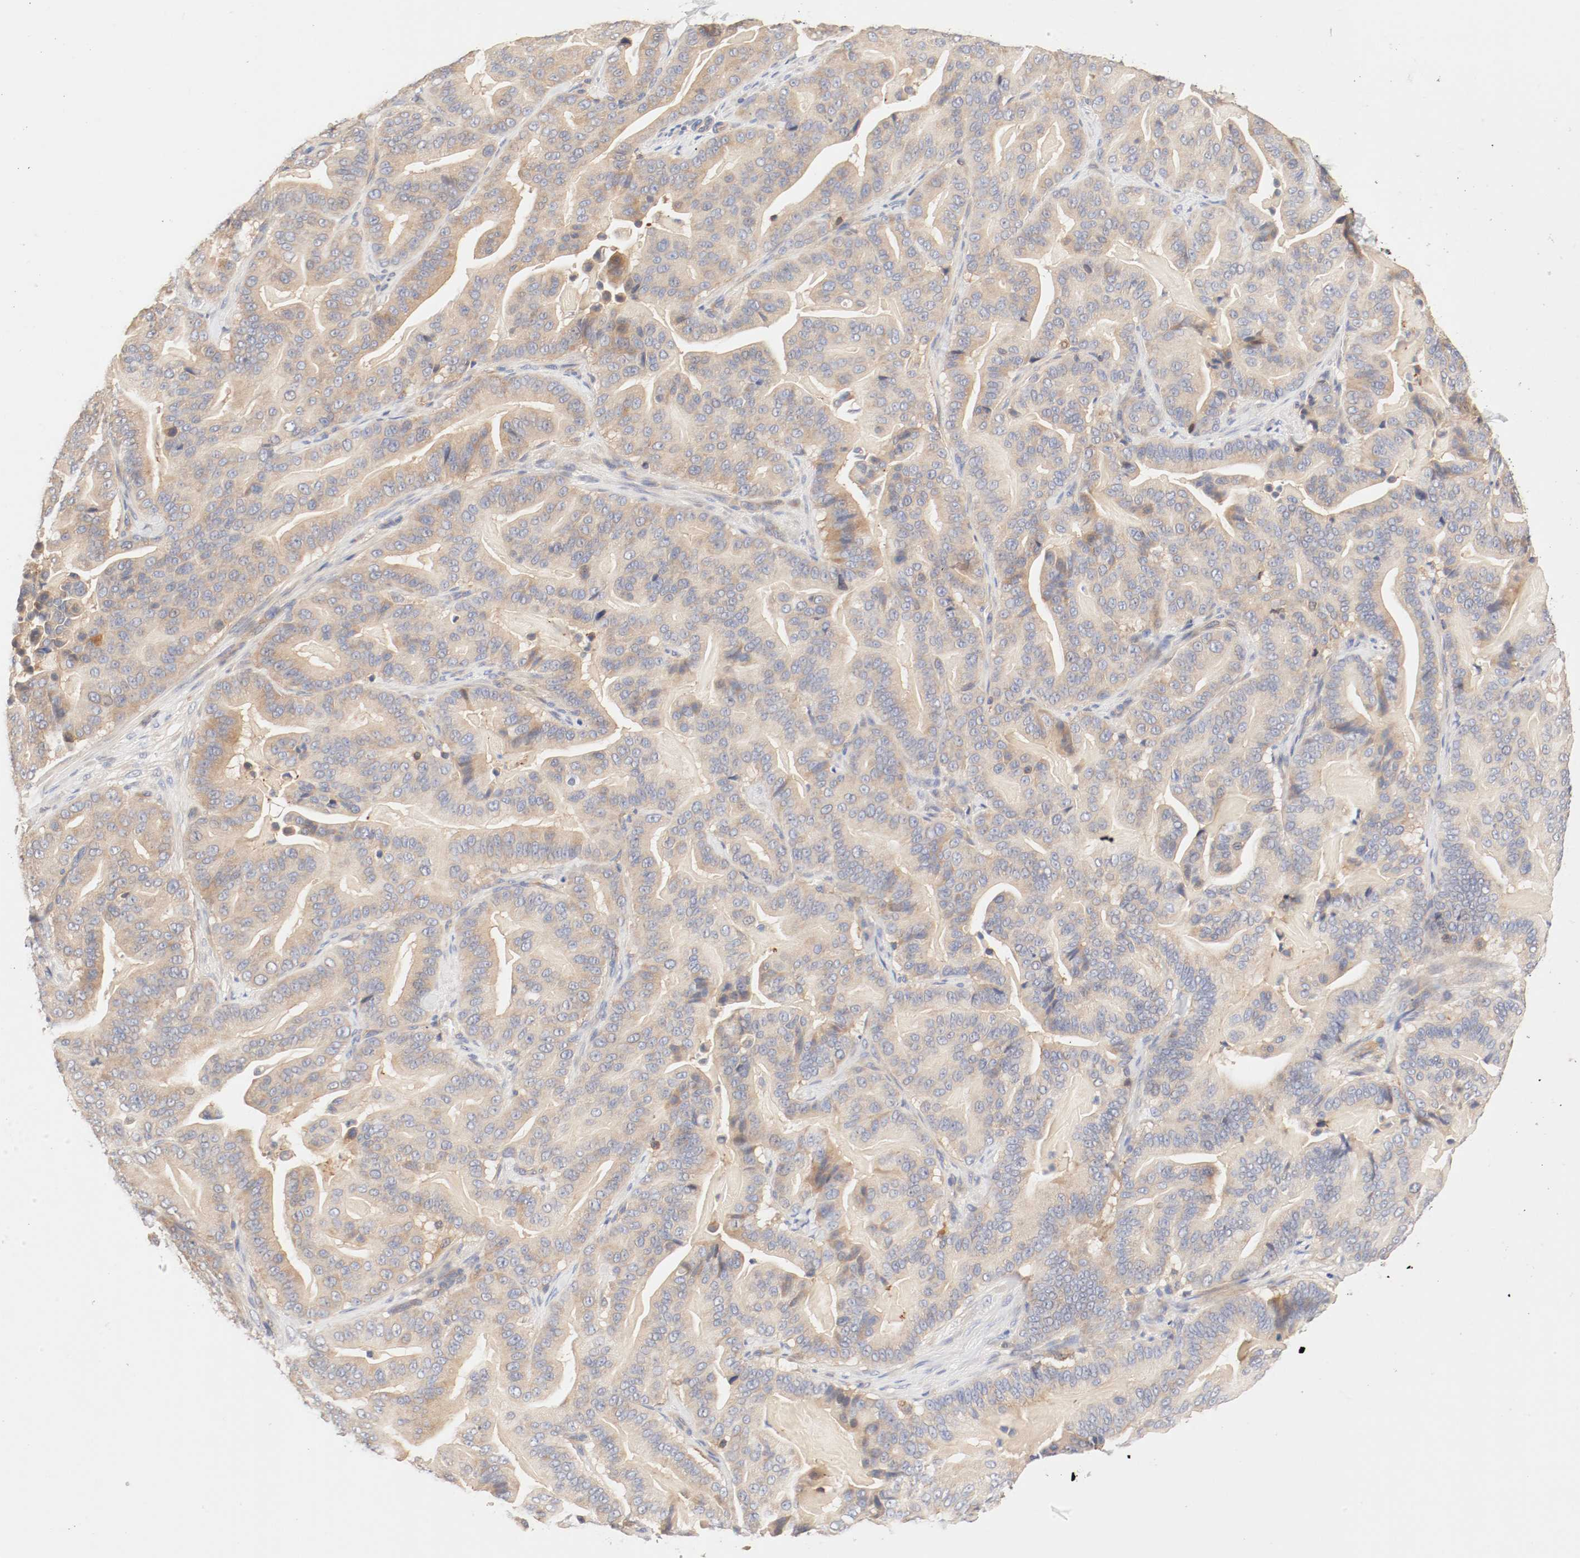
{"staining": {"intensity": "moderate", "quantity": ">75%", "location": "cytoplasmic/membranous"}, "tissue": "pancreatic cancer", "cell_type": "Tumor cells", "image_type": "cancer", "snomed": [{"axis": "morphology", "description": "Adenocarcinoma, NOS"}, {"axis": "topography", "description": "Pancreas"}], "caption": "The immunohistochemical stain highlights moderate cytoplasmic/membranous expression in tumor cells of pancreatic adenocarcinoma tissue.", "gene": "GIT1", "patient": {"sex": "male", "age": 63}}